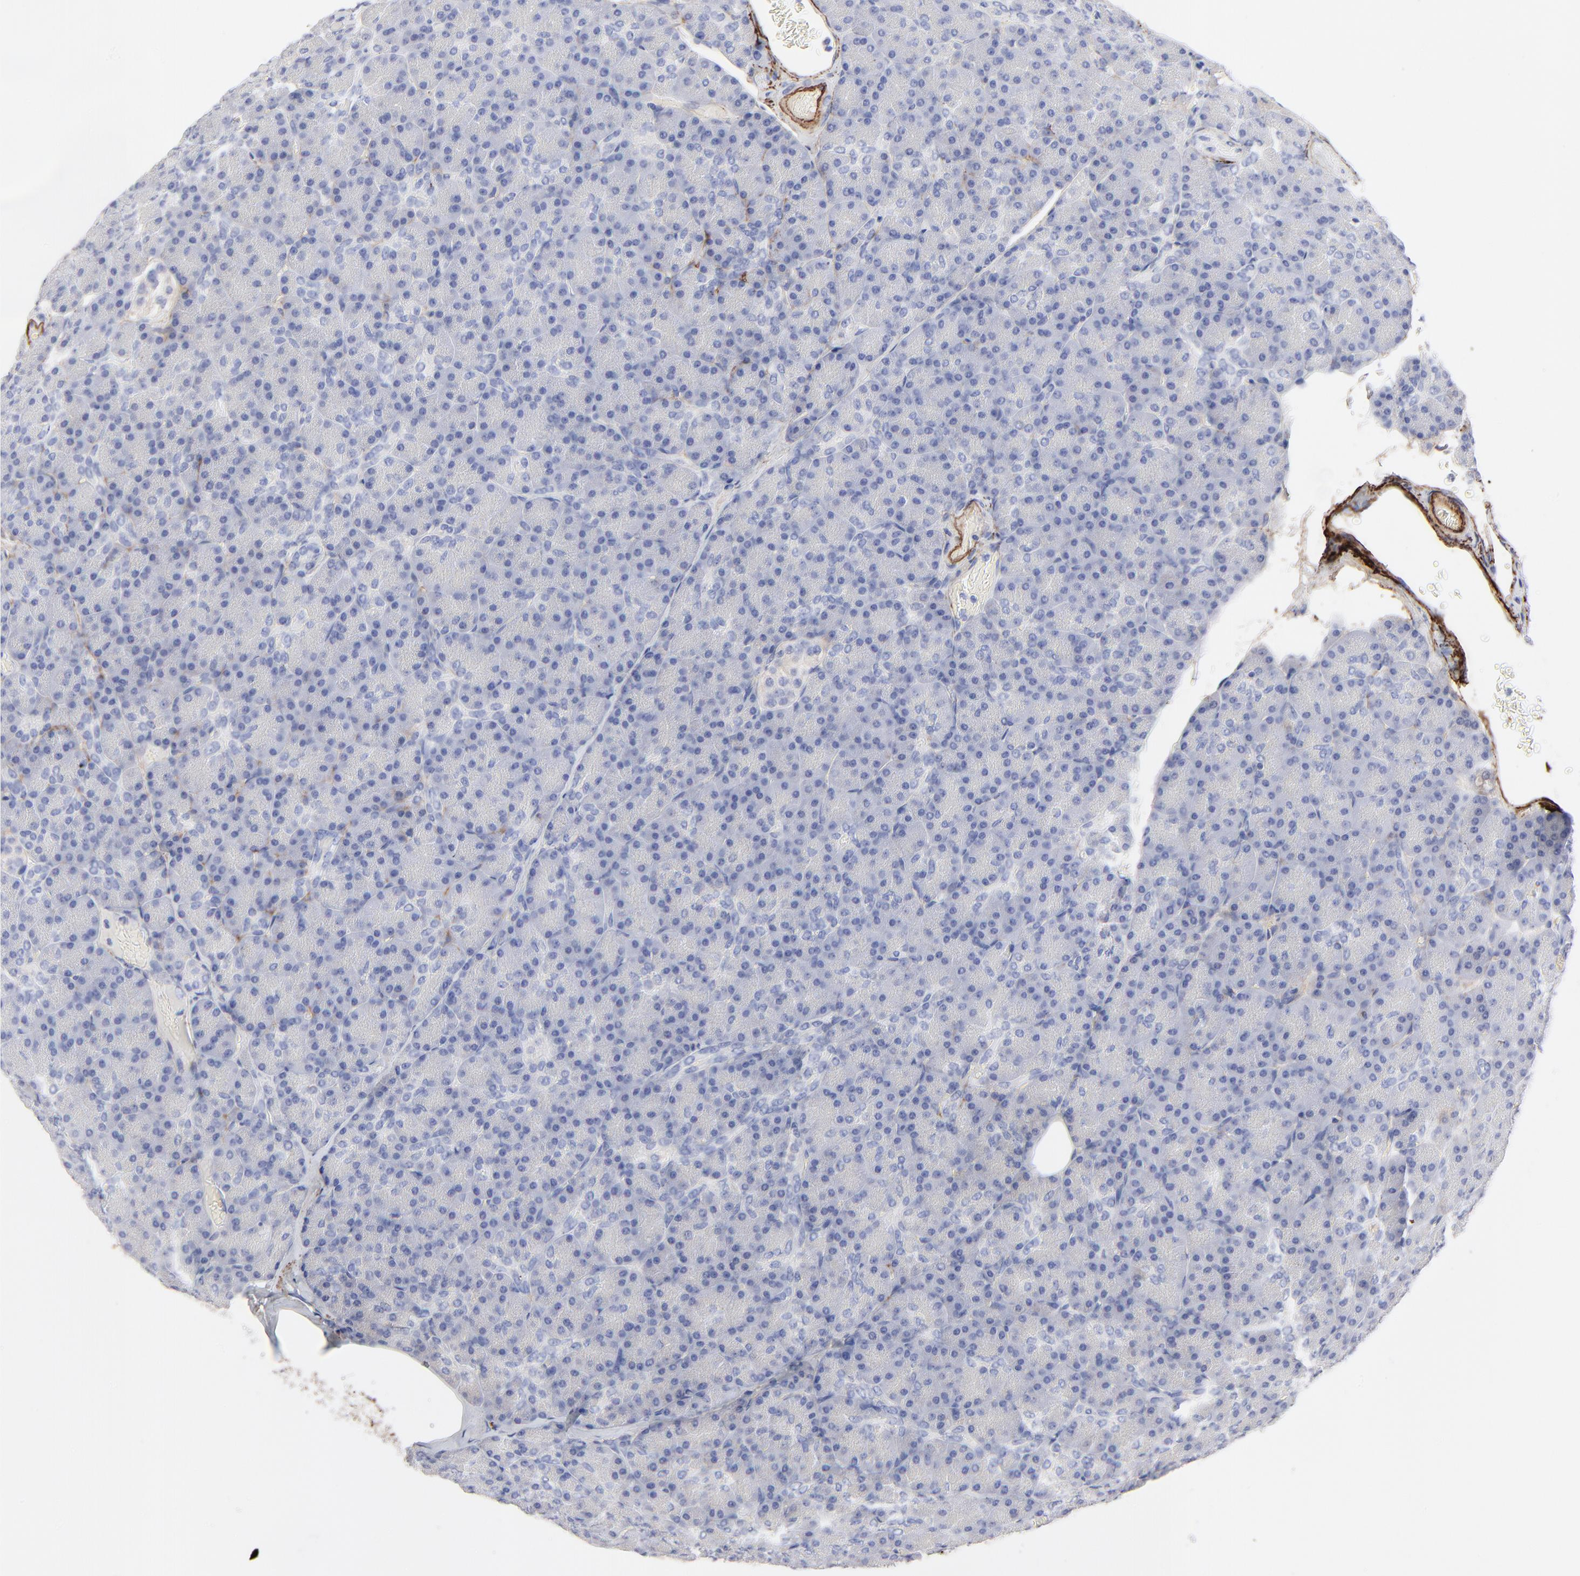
{"staining": {"intensity": "negative", "quantity": "none", "location": "none"}, "tissue": "pancreas", "cell_type": "Exocrine glandular cells", "image_type": "normal", "snomed": [{"axis": "morphology", "description": "Normal tissue, NOS"}, {"axis": "topography", "description": "Pancreas"}], "caption": "Exocrine glandular cells show no significant staining in normal pancreas. The staining was performed using DAB (3,3'-diaminobenzidine) to visualize the protein expression in brown, while the nuclei were stained in blue with hematoxylin (Magnification: 20x).", "gene": "FBLN2", "patient": {"sex": "female", "age": 43}}